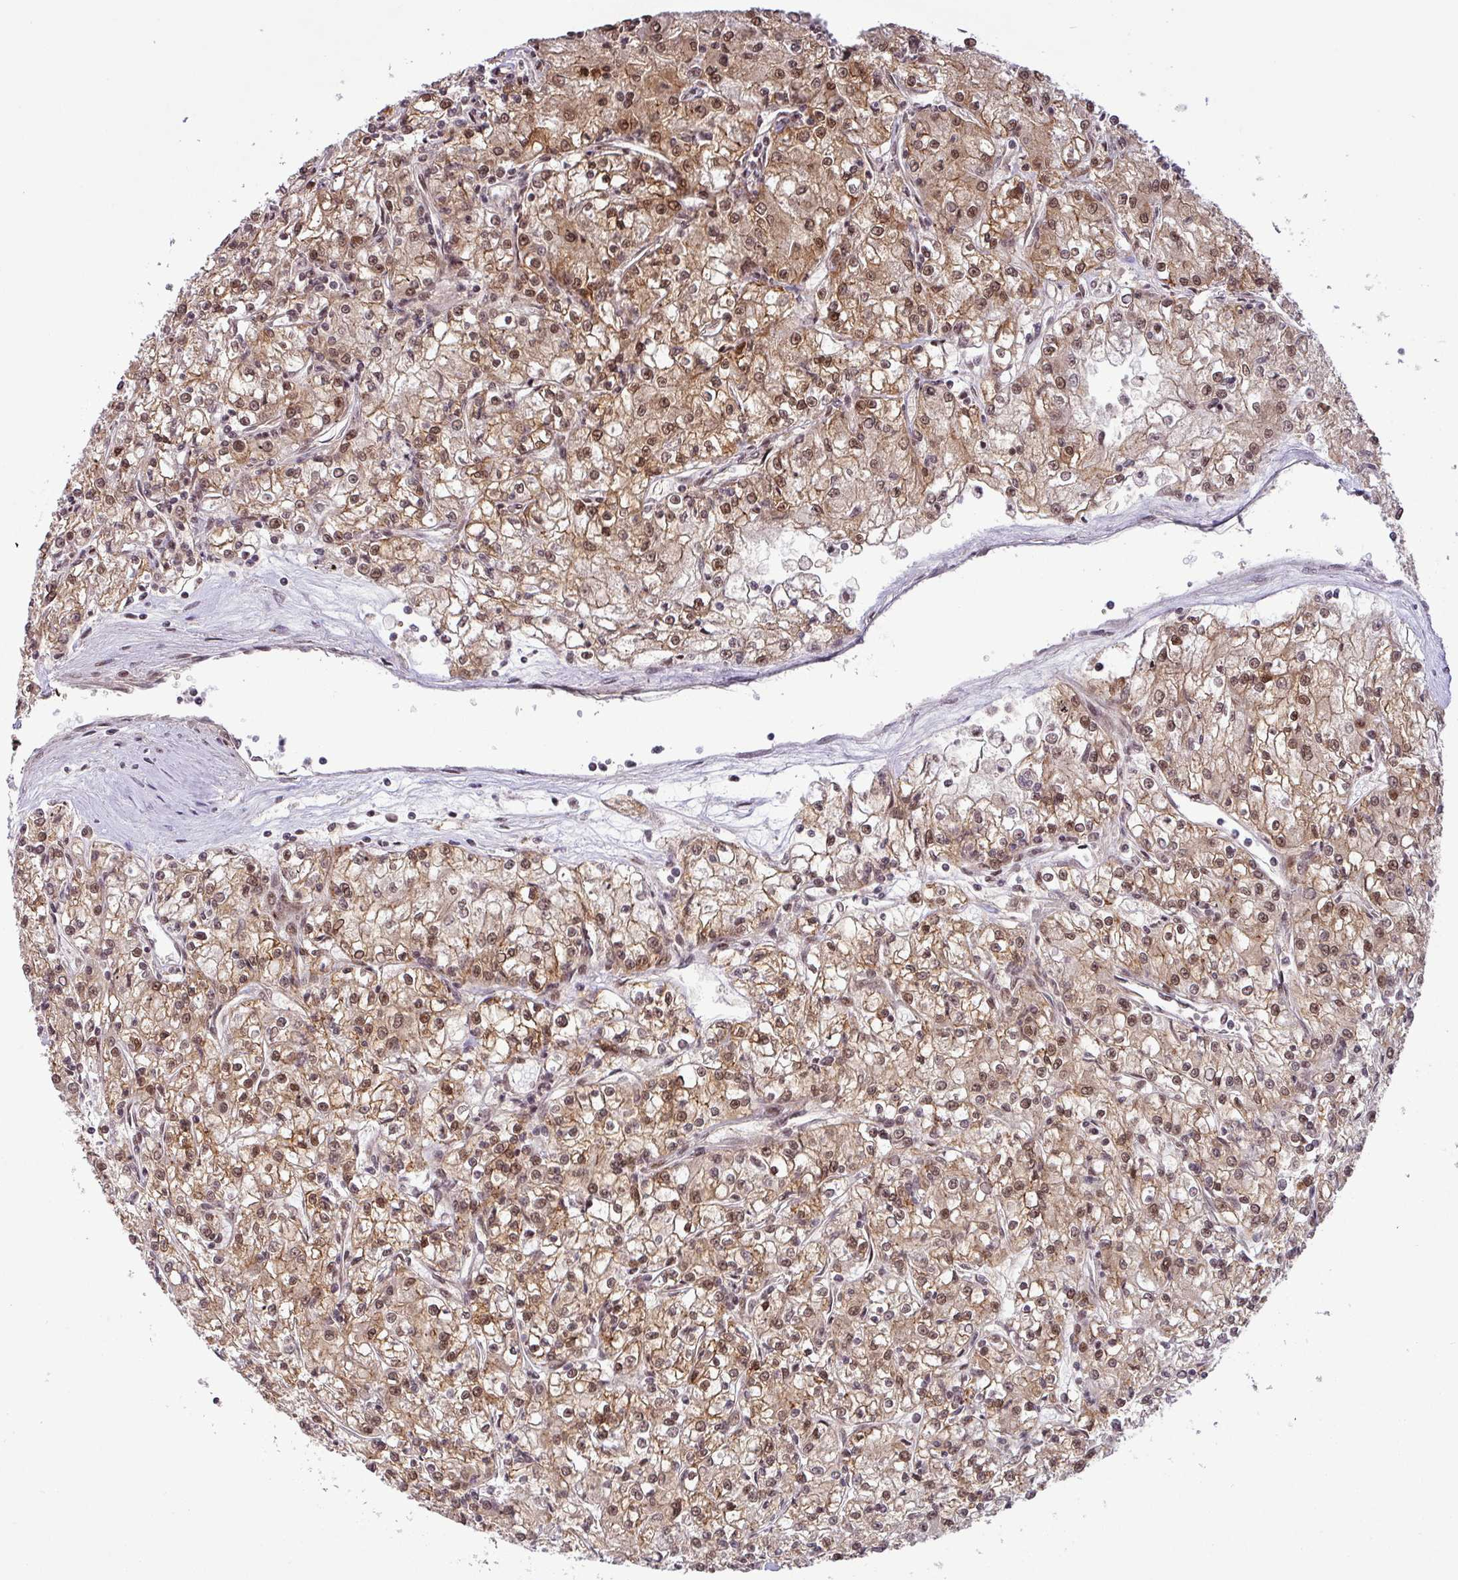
{"staining": {"intensity": "moderate", "quantity": ">75%", "location": "cytoplasmic/membranous,nuclear"}, "tissue": "renal cancer", "cell_type": "Tumor cells", "image_type": "cancer", "snomed": [{"axis": "morphology", "description": "Adenocarcinoma, NOS"}, {"axis": "topography", "description": "Kidney"}], "caption": "Immunohistochemistry (IHC) photomicrograph of human renal cancer stained for a protein (brown), which exhibits medium levels of moderate cytoplasmic/membranous and nuclear staining in about >75% of tumor cells.", "gene": "SRSF2", "patient": {"sex": "female", "age": 59}}